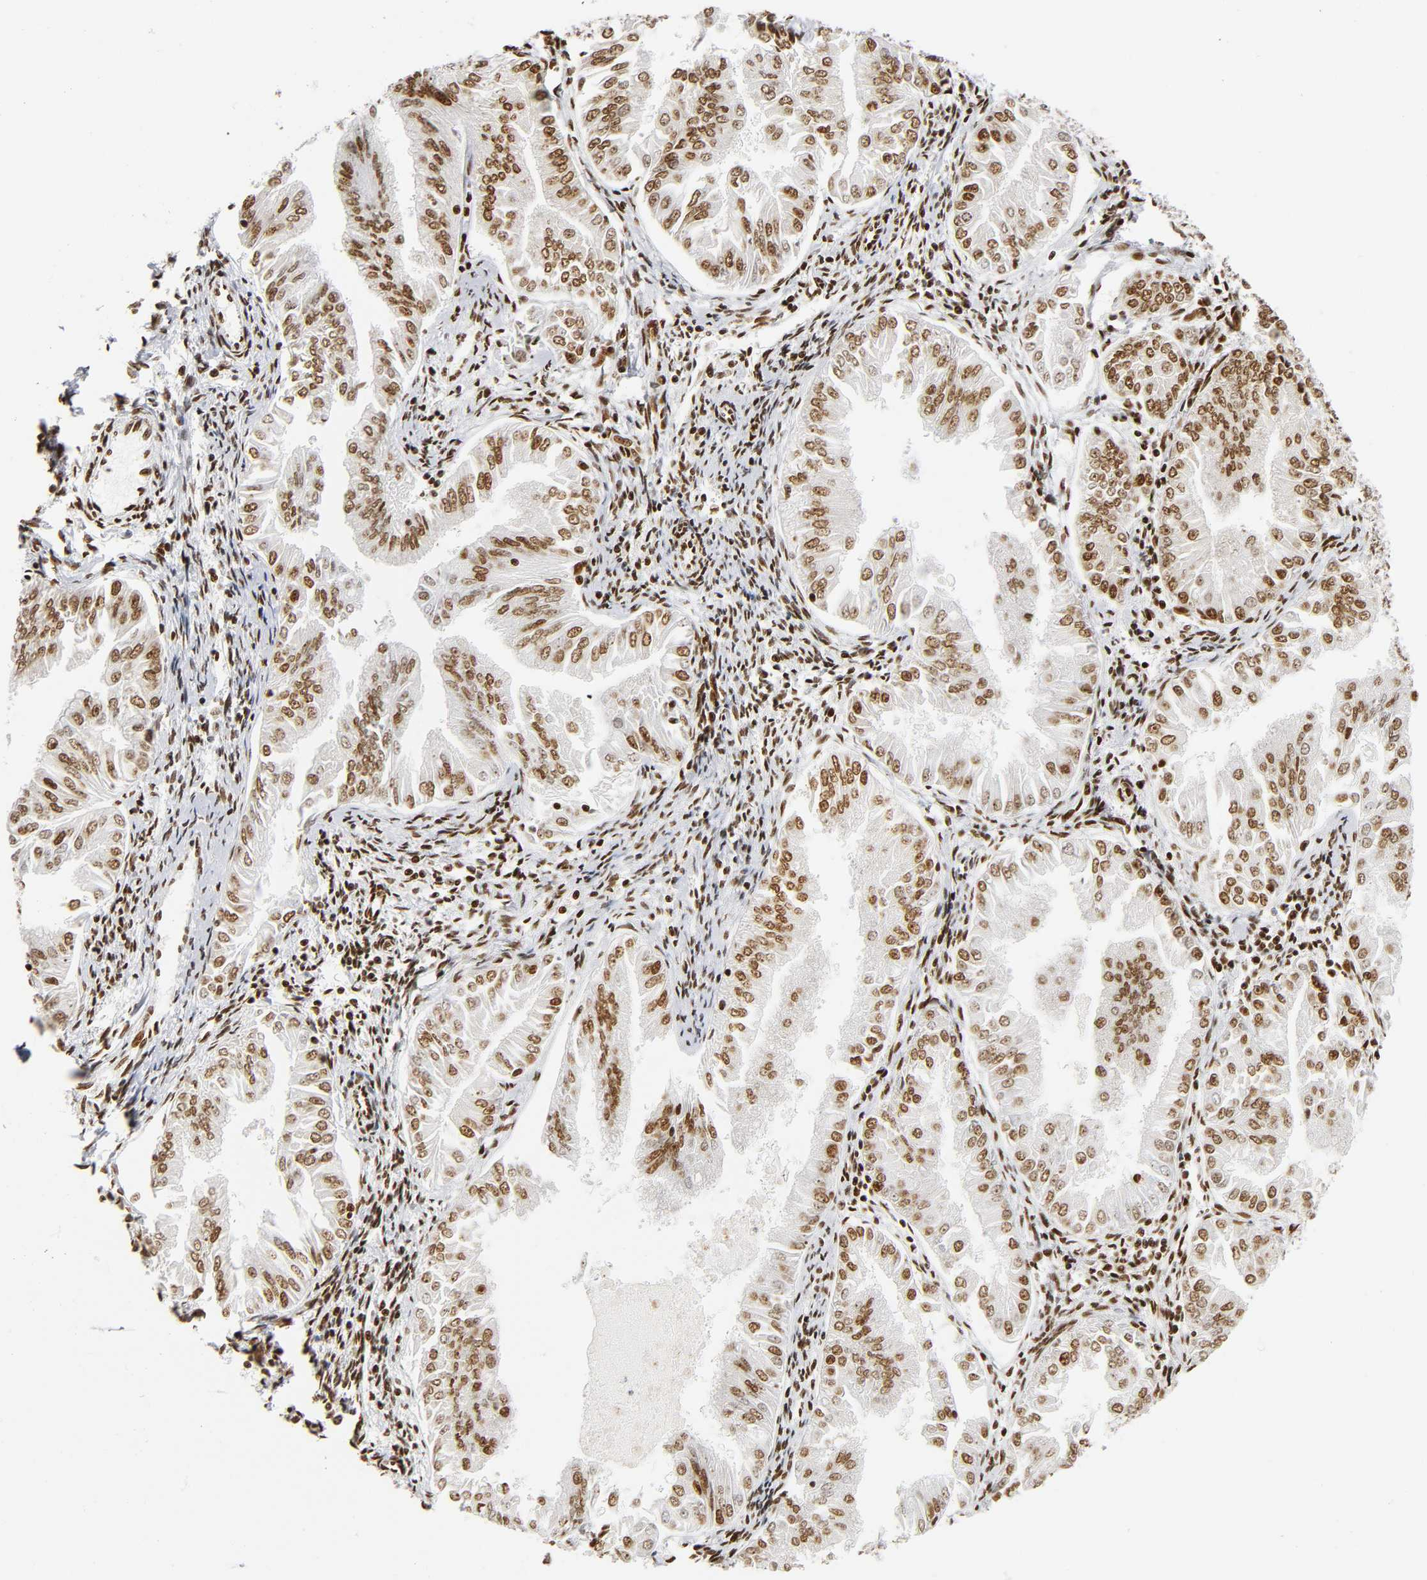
{"staining": {"intensity": "moderate", "quantity": ">75%", "location": "nuclear"}, "tissue": "endometrial cancer", "cell_type": "Tumor cells", "image_type": "cancer", "snomed": [{"axis": "morphology", "description": "Adenocarcinoma, NOS"}, {"axis": "topography", "description": "Endometrium"}], "caption": "Immunohistochemistry (DAB) staining of human endometrial adenocarcinoma demonstrates moderate nuclear protein positivity in about >75% of tumor cells. (DAB (3,3'-diaminobenzidine) IHC with brightfield microscopy, high magnification).", "gene": "UBTF", "patient": {"sex": "female", "age": 53}}